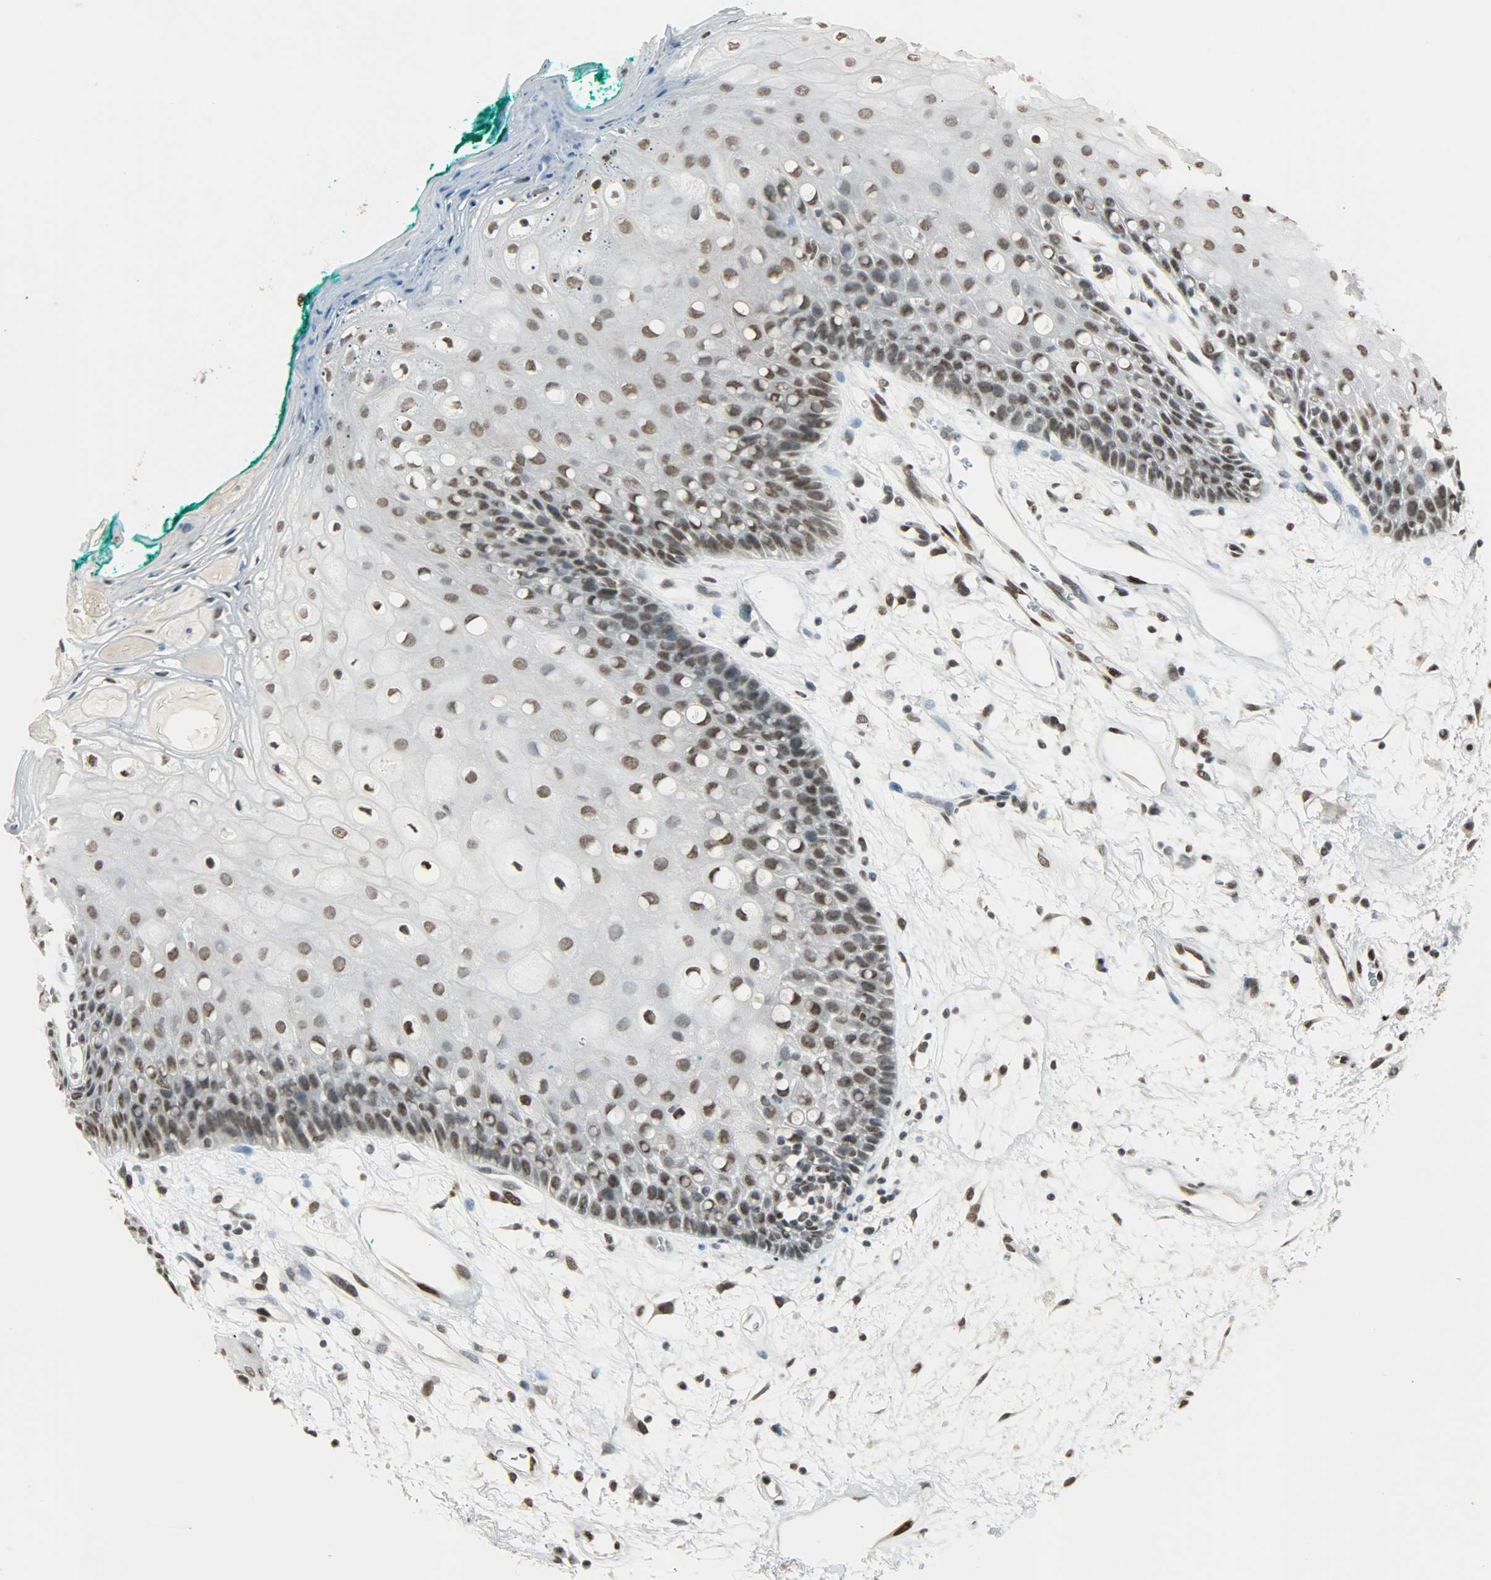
{"staining": {"intensity": "moderate", "quantity": "25%-75%", "location": "nuclear"}, "tissue": "oral mucosa", "cell_type": "Squamous epithelial cells", "image_type": "normal", "snomed": [{"axis": "morphology", "description": "Normal tissue, NOS"}, {"axis": "morphology", "description": "Squamous cell carcinoma, NOS"}, {"axis": "topography", "description": "Skeletal muscle"}, {"axis": "topography", "description": "Oral tissue"}, {"axis": "topography", "description": "Head-Neck"}], "caption": "This image reveals IHC staining of normal human oral mucosa, with medium moderate nuclear positivity in about 25%-75% of squamous epithelial cells.", "gene": "MYEF2", "patient": {"sex": "female", "age": 84}}